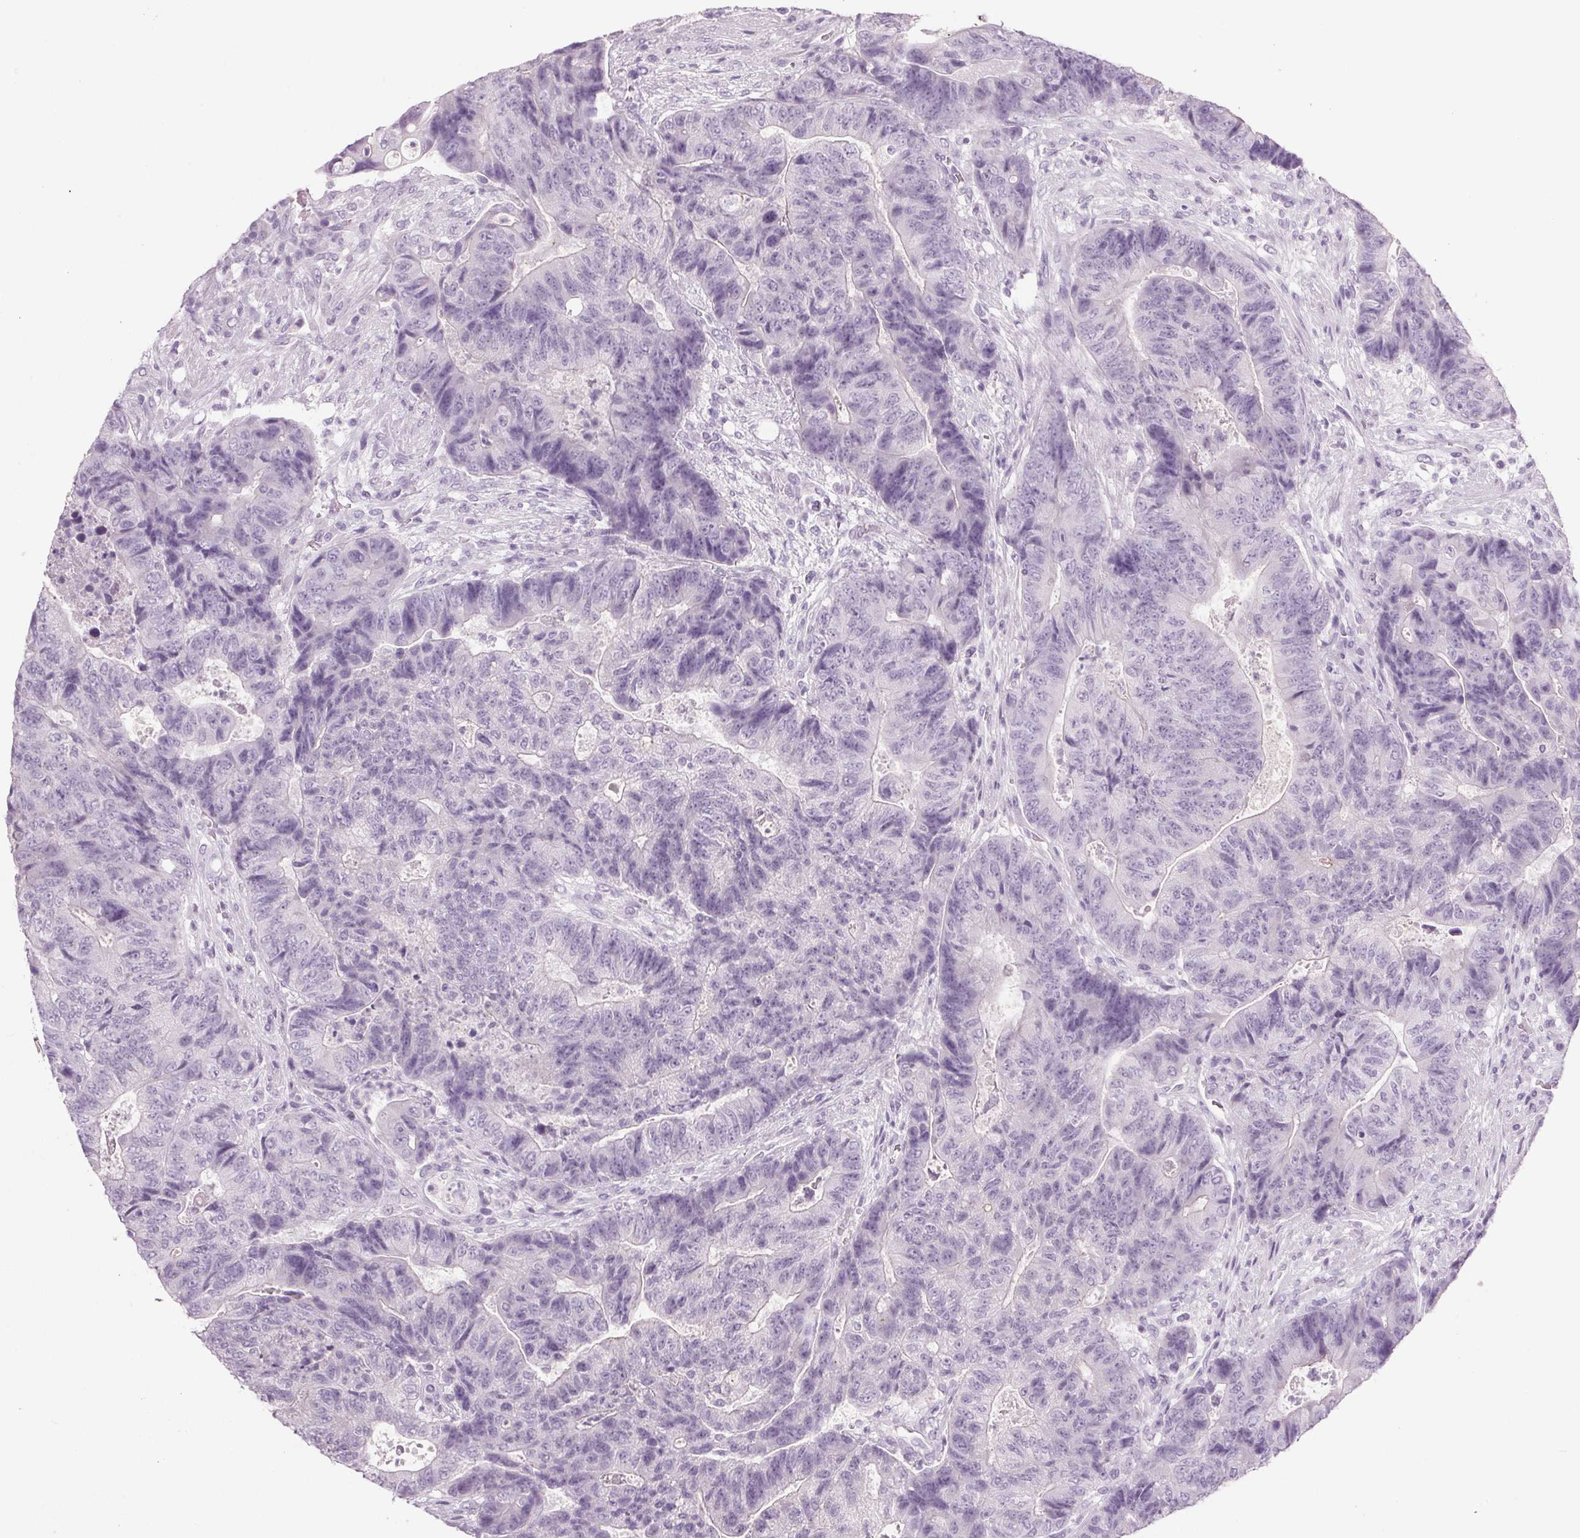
{"staining": {"intensity": "negative", "quantity": "none", "location": "none"}, "tissue": "colorectal cancer", "cell_type": "Tumor cells", "image_type": "cancer", "snomed": [{"axis": "morphology", "description": "Normal tissue, NOS"}, {"axis": "morphology", "description": "Adenocarcinoma, NOS"}, {"axis": "topography", "description": "Colon"}], "caption": "This histopathology image is of colorectal cancer stained with immunohistochemistry to label a protein in brown with the nuclei are counter-stained blue. There is no positivity in tumor cells. The staining was performed using DAB (3,3'-diaminobenzidine) to visualize the protein expression in brown, while the nuclei were stained in blue with hematoxylin (Magnification: 20x).", "gene": "PPP1R1A", "patient": {"sex": "female", "age": 48}}